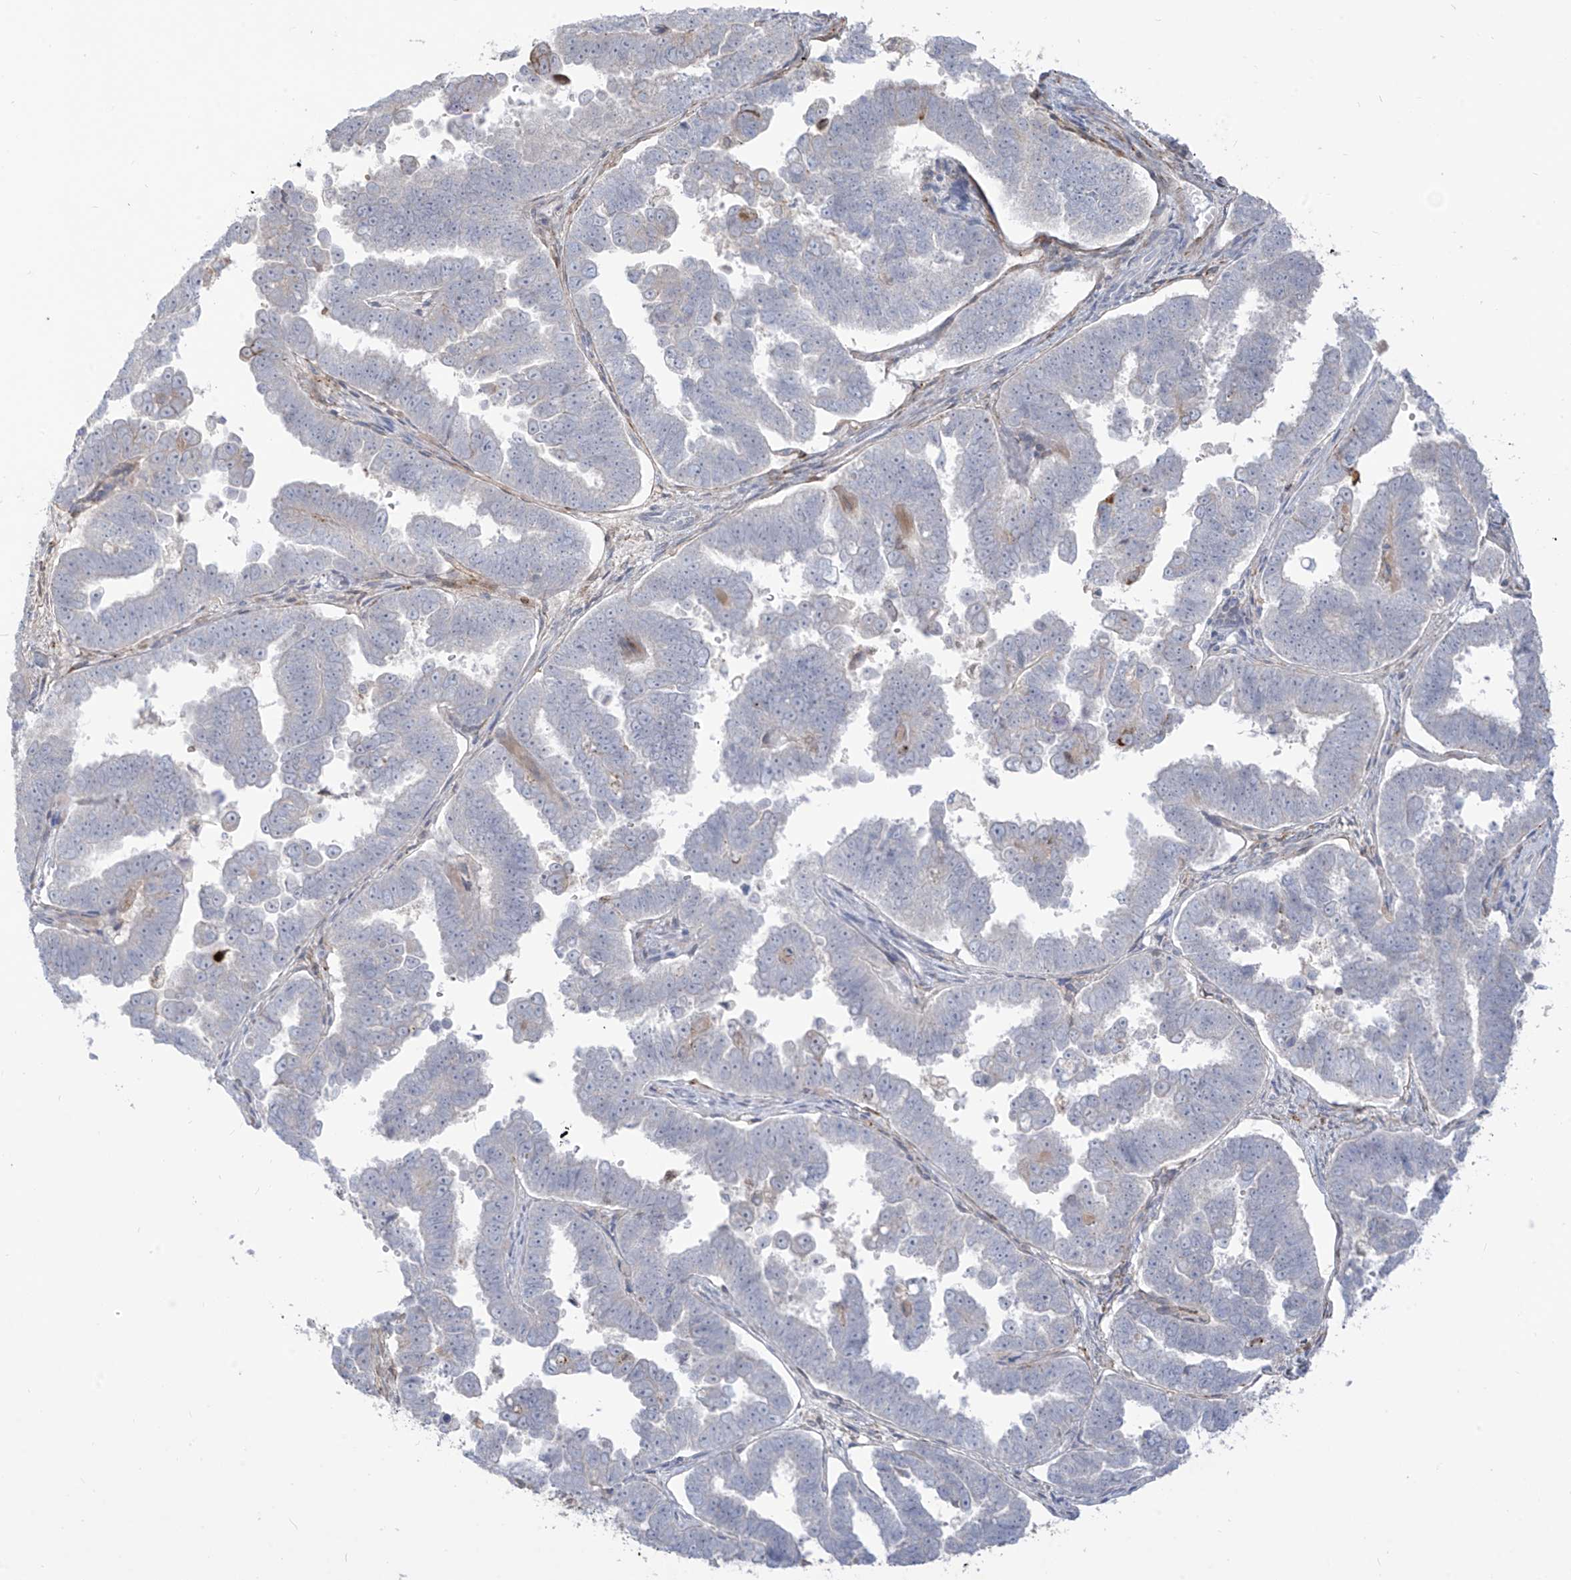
{"staining": {"intensity": "negative", "quantity": "none", "location": "none"}, "tissue": "endometrial cancer", "cell_type": "Tumor cells", "image_type": "cancer", "snomed": [{"axis": "morphology", "description": "Adenocarcinoma, NOS"}, {"axis": "topography", "description": "Endometrium"}], "caption": "Tumor cells are negative for brown protein staining in endometrial cancer.", "gene": "NOTO", "patient": {"sex": "female", "age": 75}}